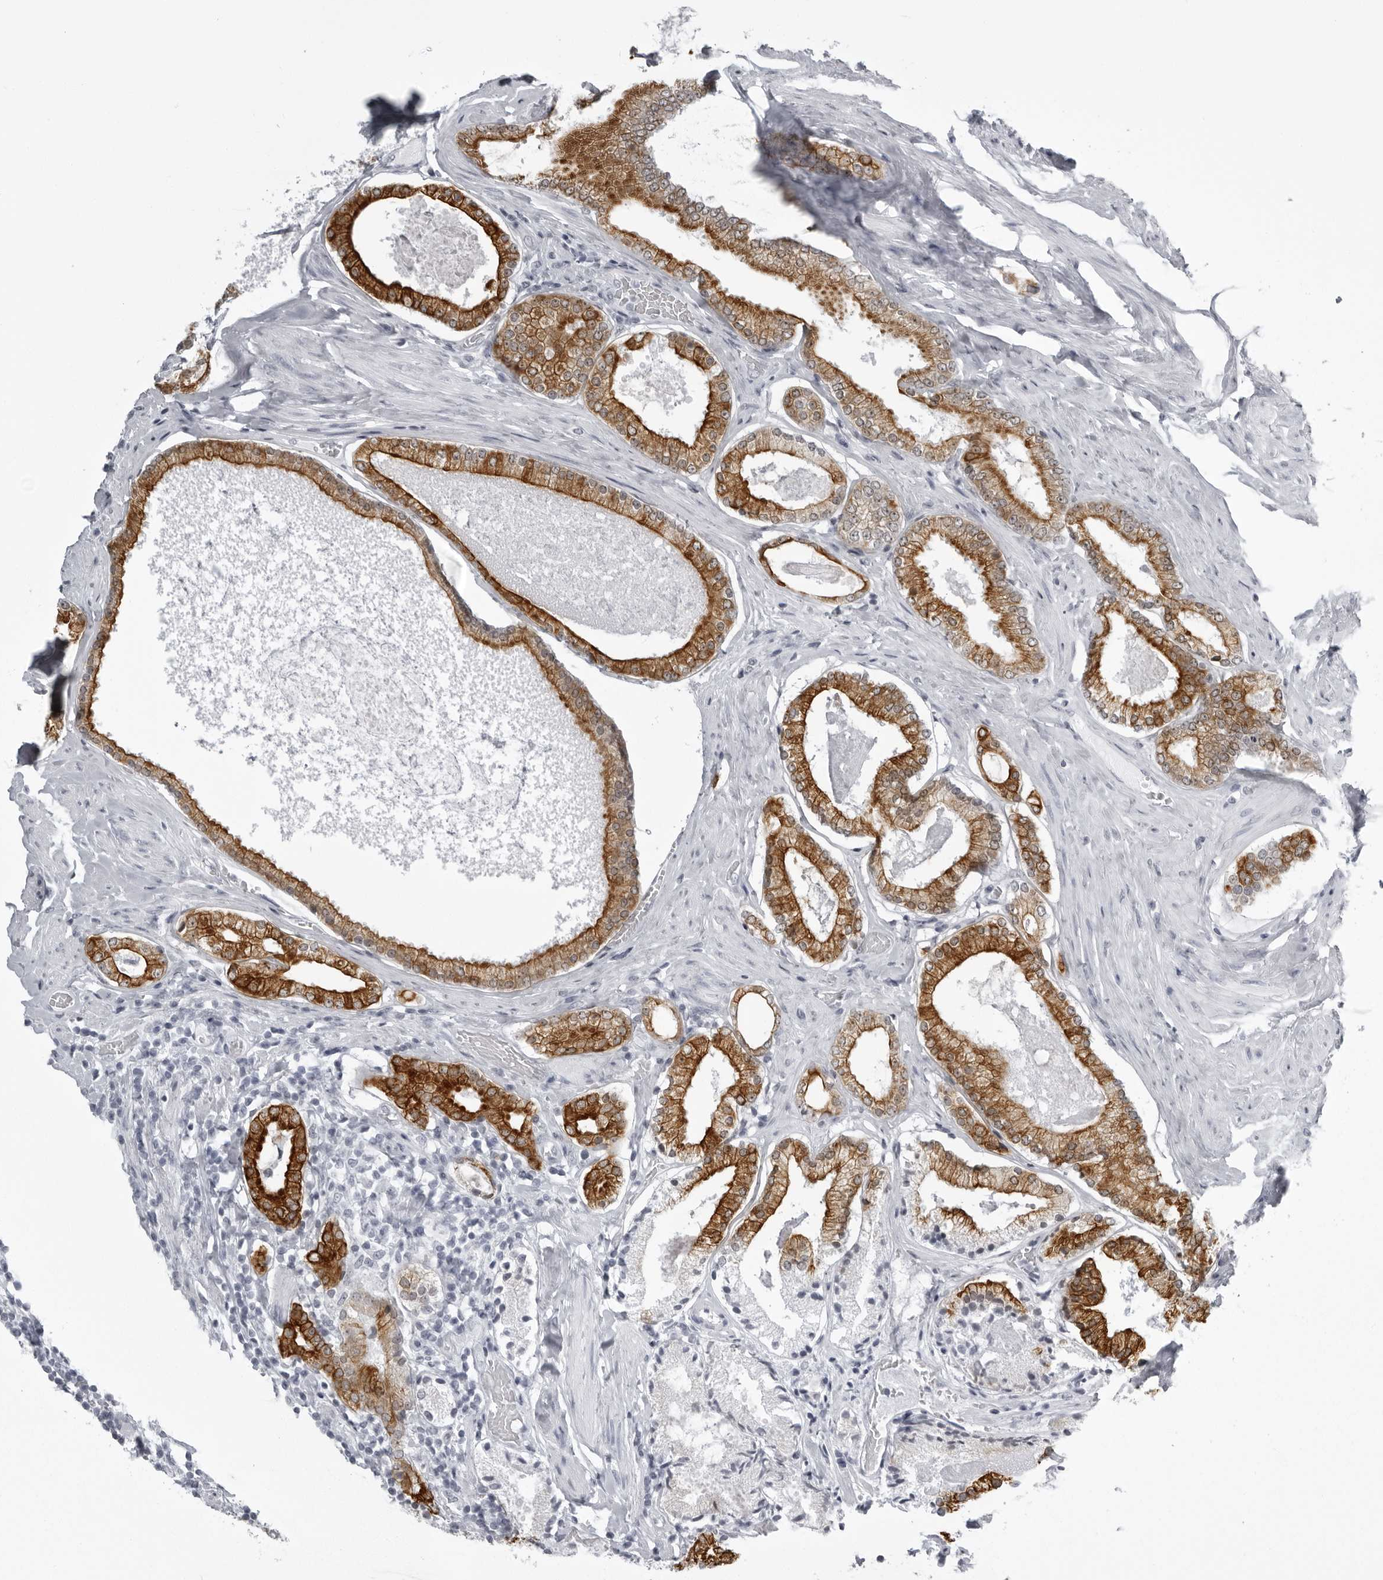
{"staining": {"intensity": "strong", "quantity": ">75%", "location": "cytoplasmic/membranous"}, "tissue": "prostate cancer", "cell_type": "Tumor cells", "image_type": "cancer", "snomed": [{"axis": "morphology", "description": "Adenocarcinoma, Low grade"}, {"axis": "topography", "description": "Prostate"}], "caption": "This is a micrograph of IHC staining of adenocarcinoma (low-grade) (prostate), which shows strong positivity in the cytoplasmic/membranous of tumor cells.", "gene": "UROD", "patient": {"sex": "male", "age": 71}}